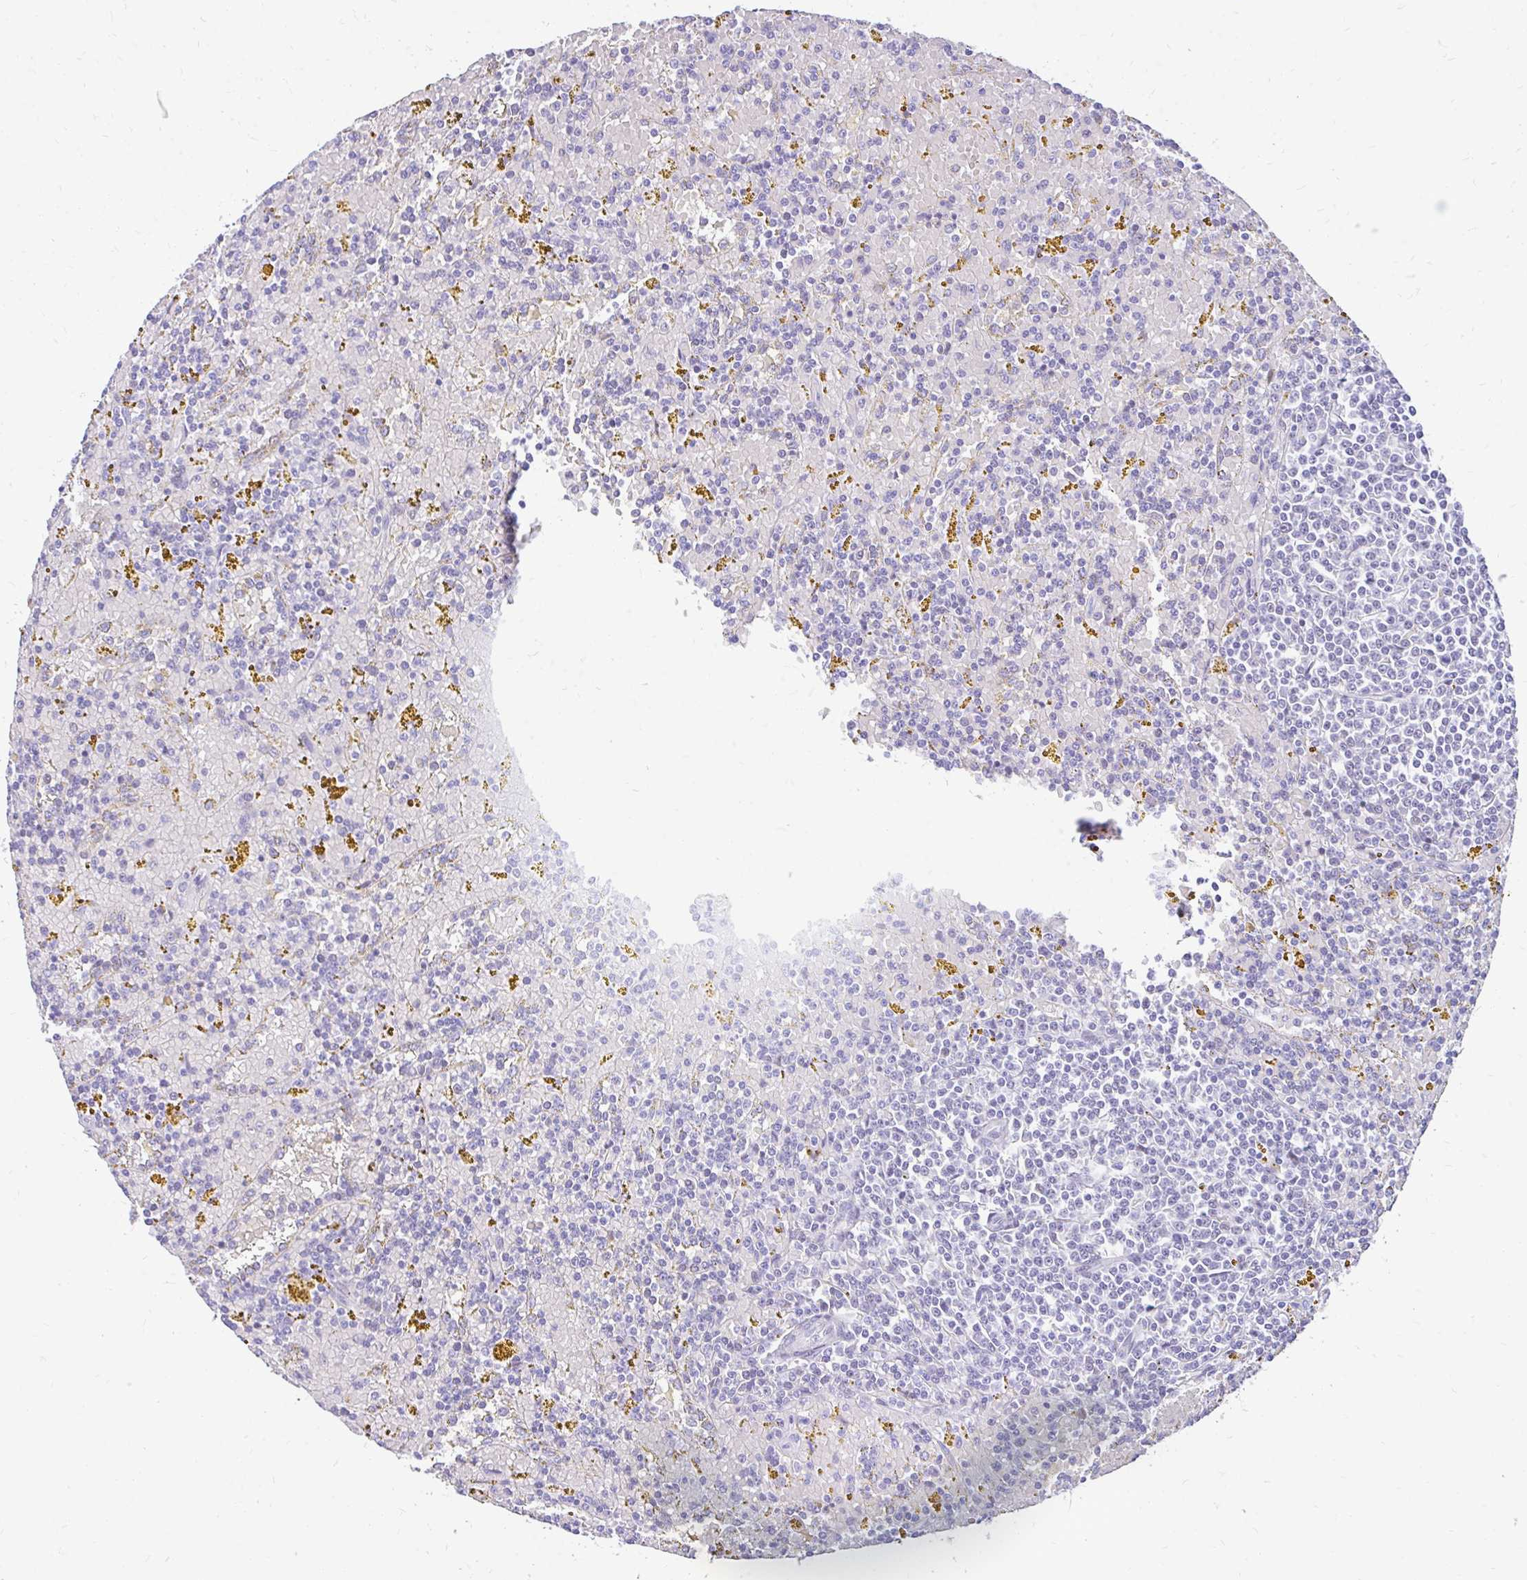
{"staining": {"intensity": "negative", "quantity": "none", "location": "none"}, "tissue": "lymphoma", "cell_type": "Tumor cells", "image_type": "cancer", "snomed": [{"axis": "morphology", "description": "Malignant lymphoma, non-Hodgkin's type, Low grade"}, {"axis": "topography", "description": "Spleen"}, {"axis": "topography", "description": "Lymph node"}], "caption": "DAB immunohistochemical staining of malignant lymphoma, non-Hodgkin's type (low-grade) demonstrates no significant expression in tumor cells.", "gene": "GLB1L2", "patient": {"sex": "female", "age": 66}}